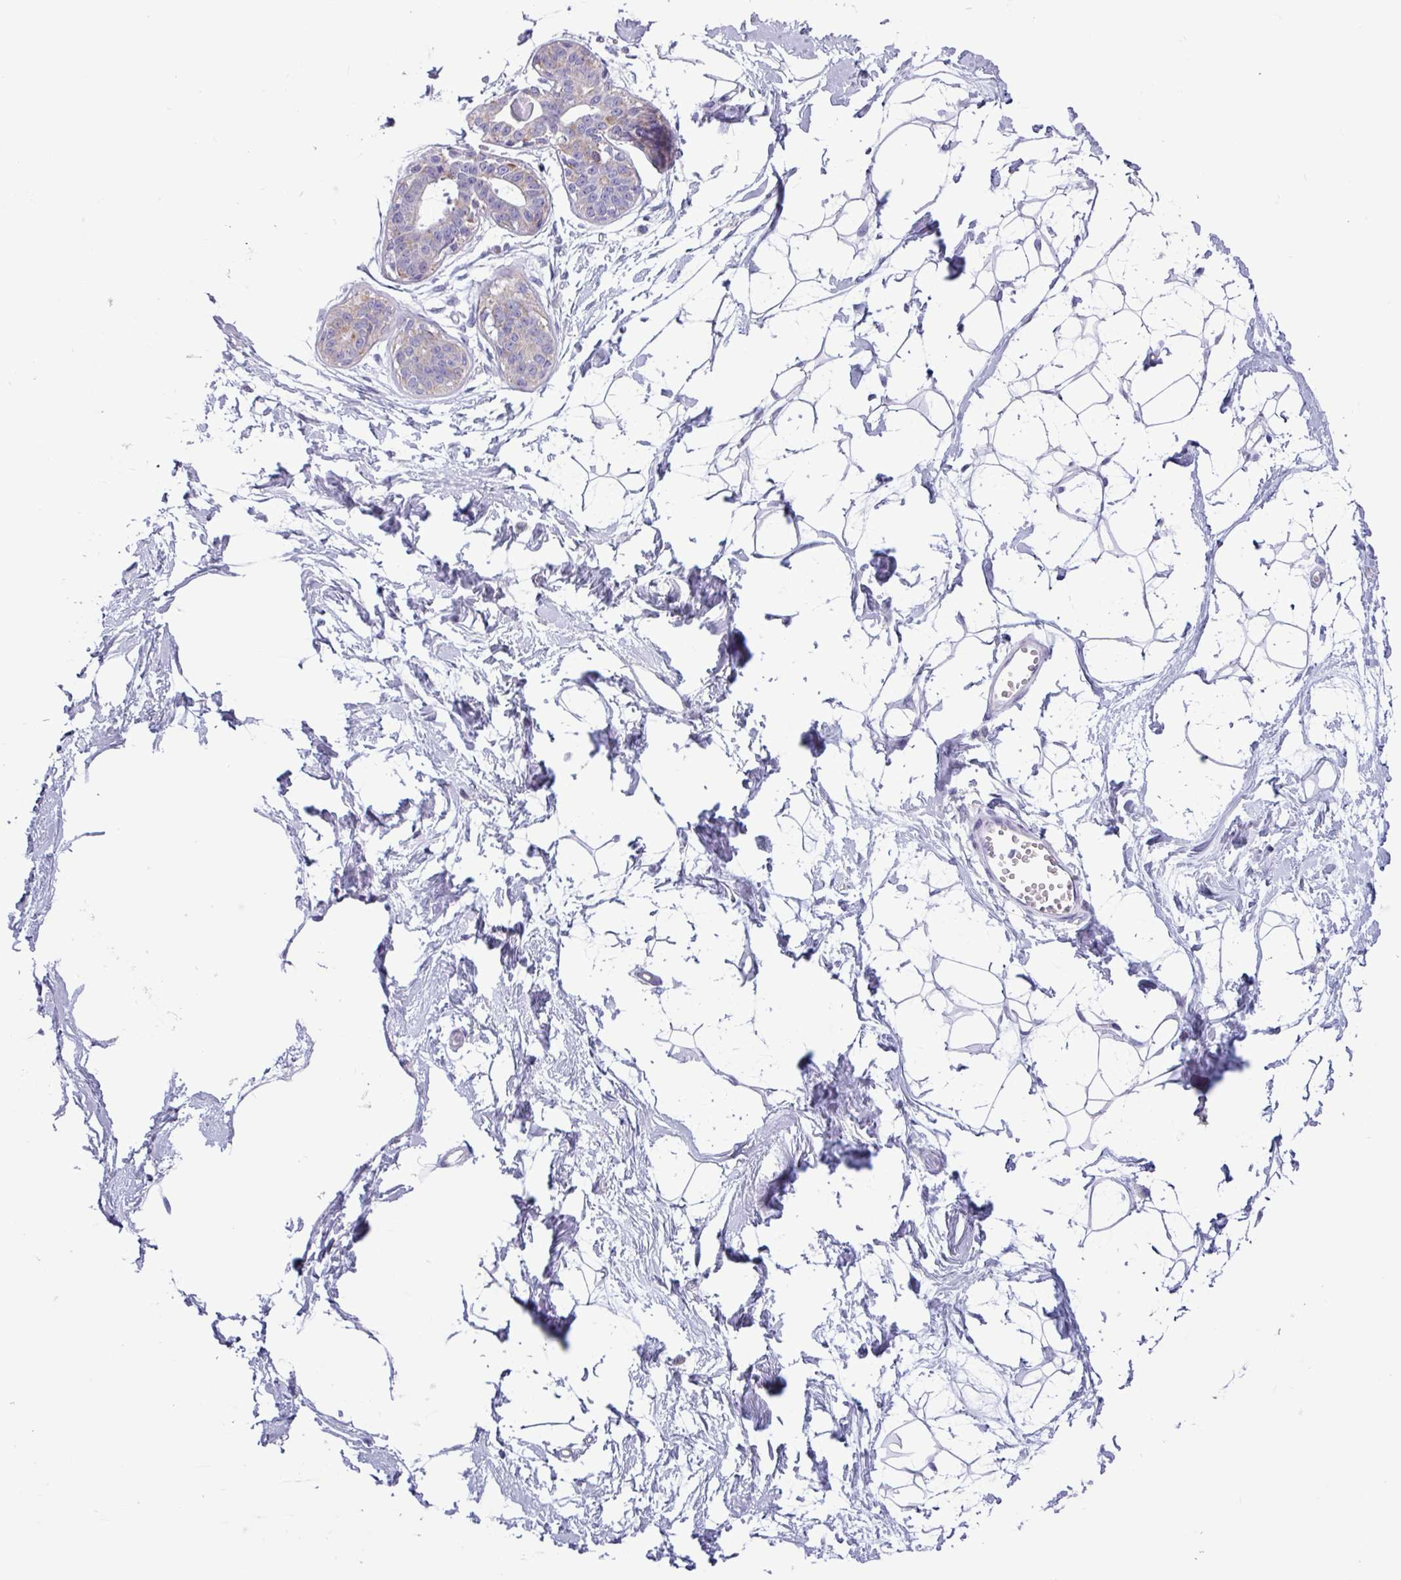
{"staining": {"intensity": "negative", "quantity": "none", "location": "none"}, "tissue": "breast", "cell_type": "Adipocytes", "image_type": "normal", "snomed": [{"axis": "morphology", "description": "Normal tissue, NOS"}, {"axis": "topography", "description": "Breast"}], "caption": "Histopathology image shows no protein positivity in adipocytes of benign breast.", "gene": "CAMK1", "patient": {"sex": "female", "age": 45}}